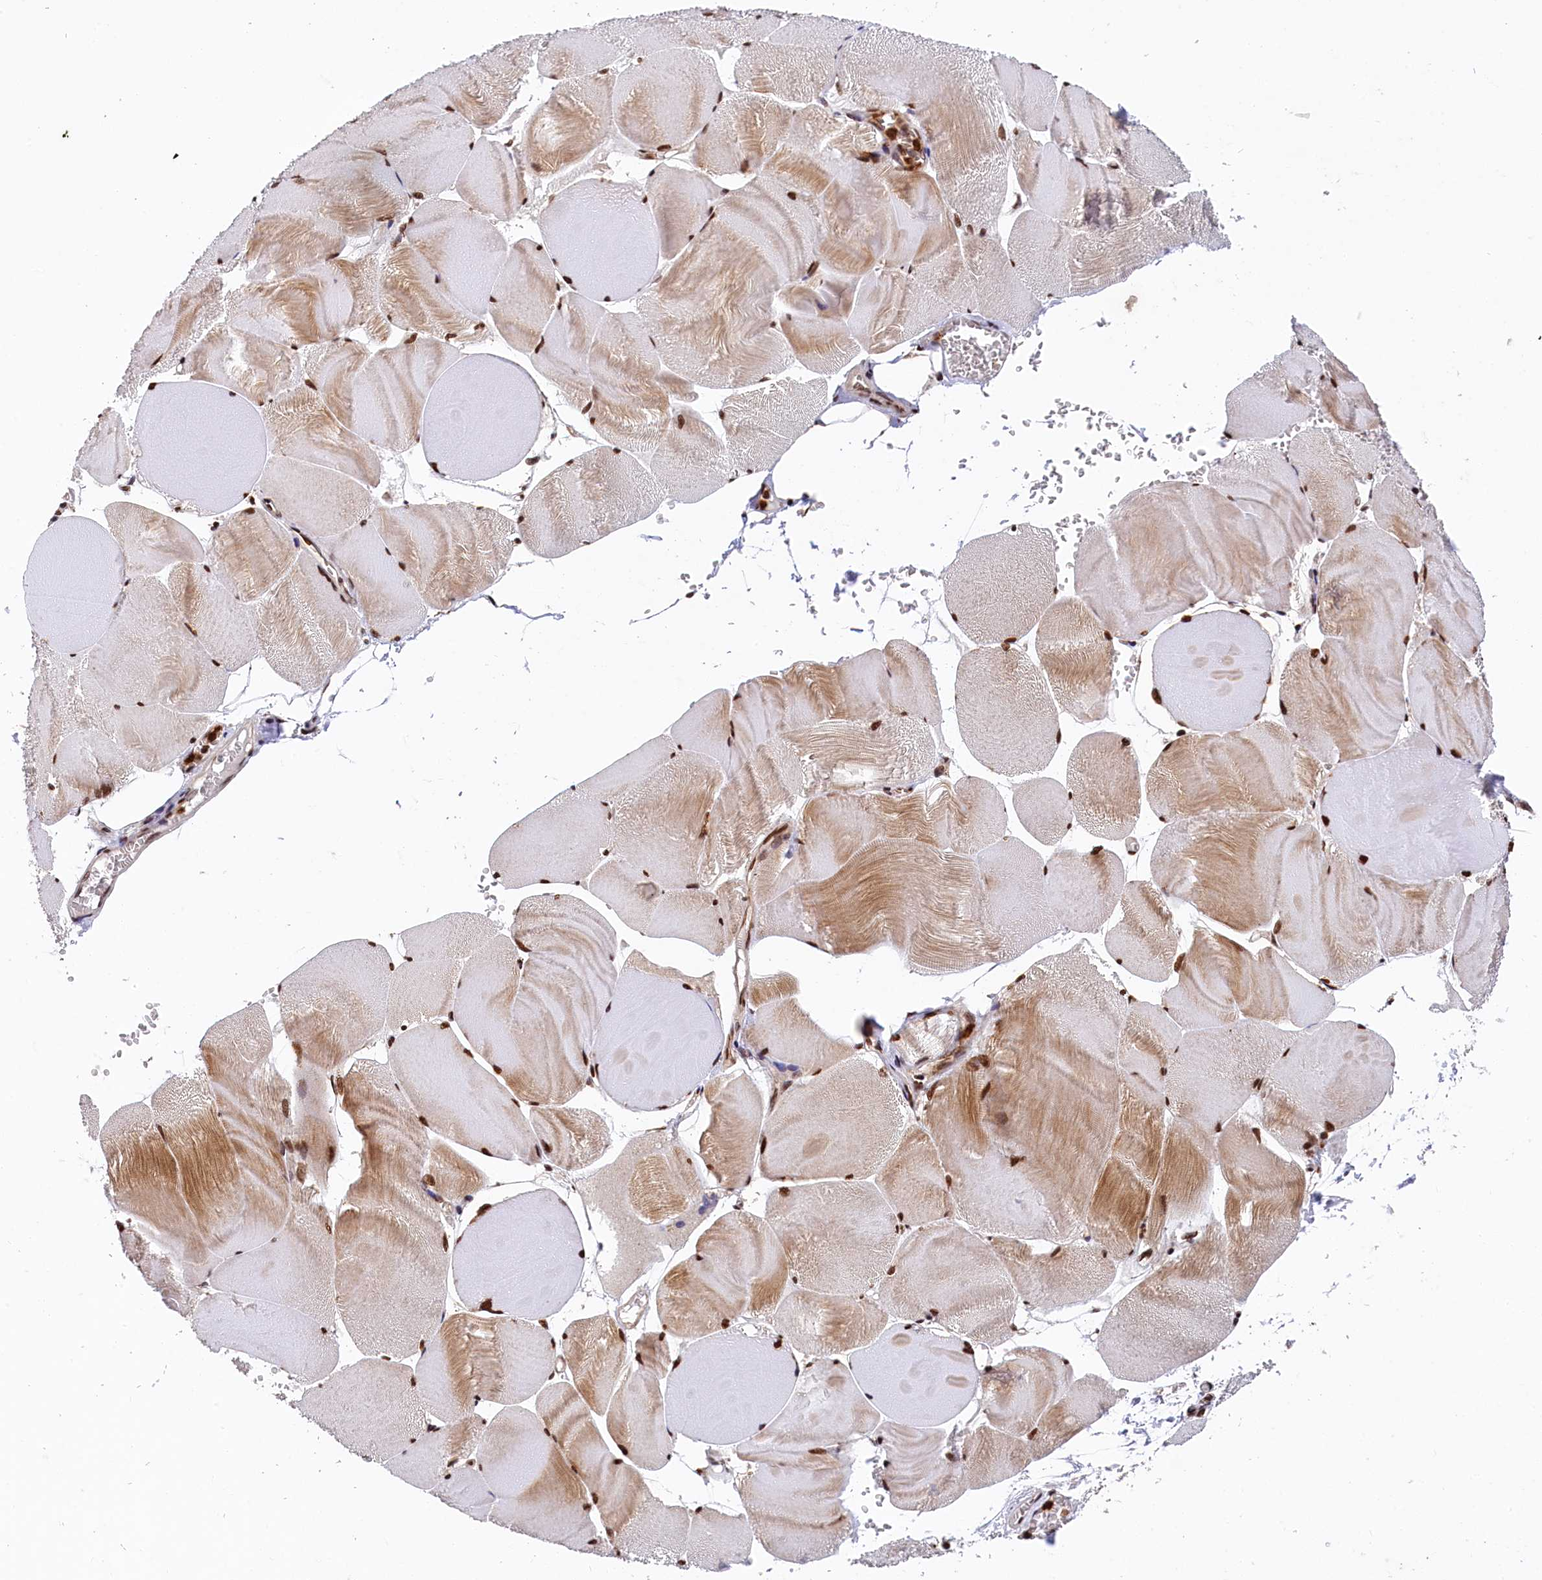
{"staining": {"intensity": "moderate", "quantity": "25%-75%", "location": "cytoplasmic/membranous,nuclear"}, "tissue": "skeletal muscle", "cell_type": "Myocytes", "image_type": "normal", "snomed": [{"axis": "morphology", "description": "Normal tissue, NOS"}, {"axis": "morphology", "description": "Basal cell carcinoma"}, {"axis": "topography", "description": "Skeletal muscle"}], "caption": "Immunohistochemistry (IHC) micrograph of unremarkable human skeletal muscle stained for a protein (brown), which exhibits medium levels of moderate cytoplasmic/membranous,nuclear expression in approximately 25%-75% of myocytes.", "gene": "ADIG", "patient": {"sex": "female", "age": 64}}